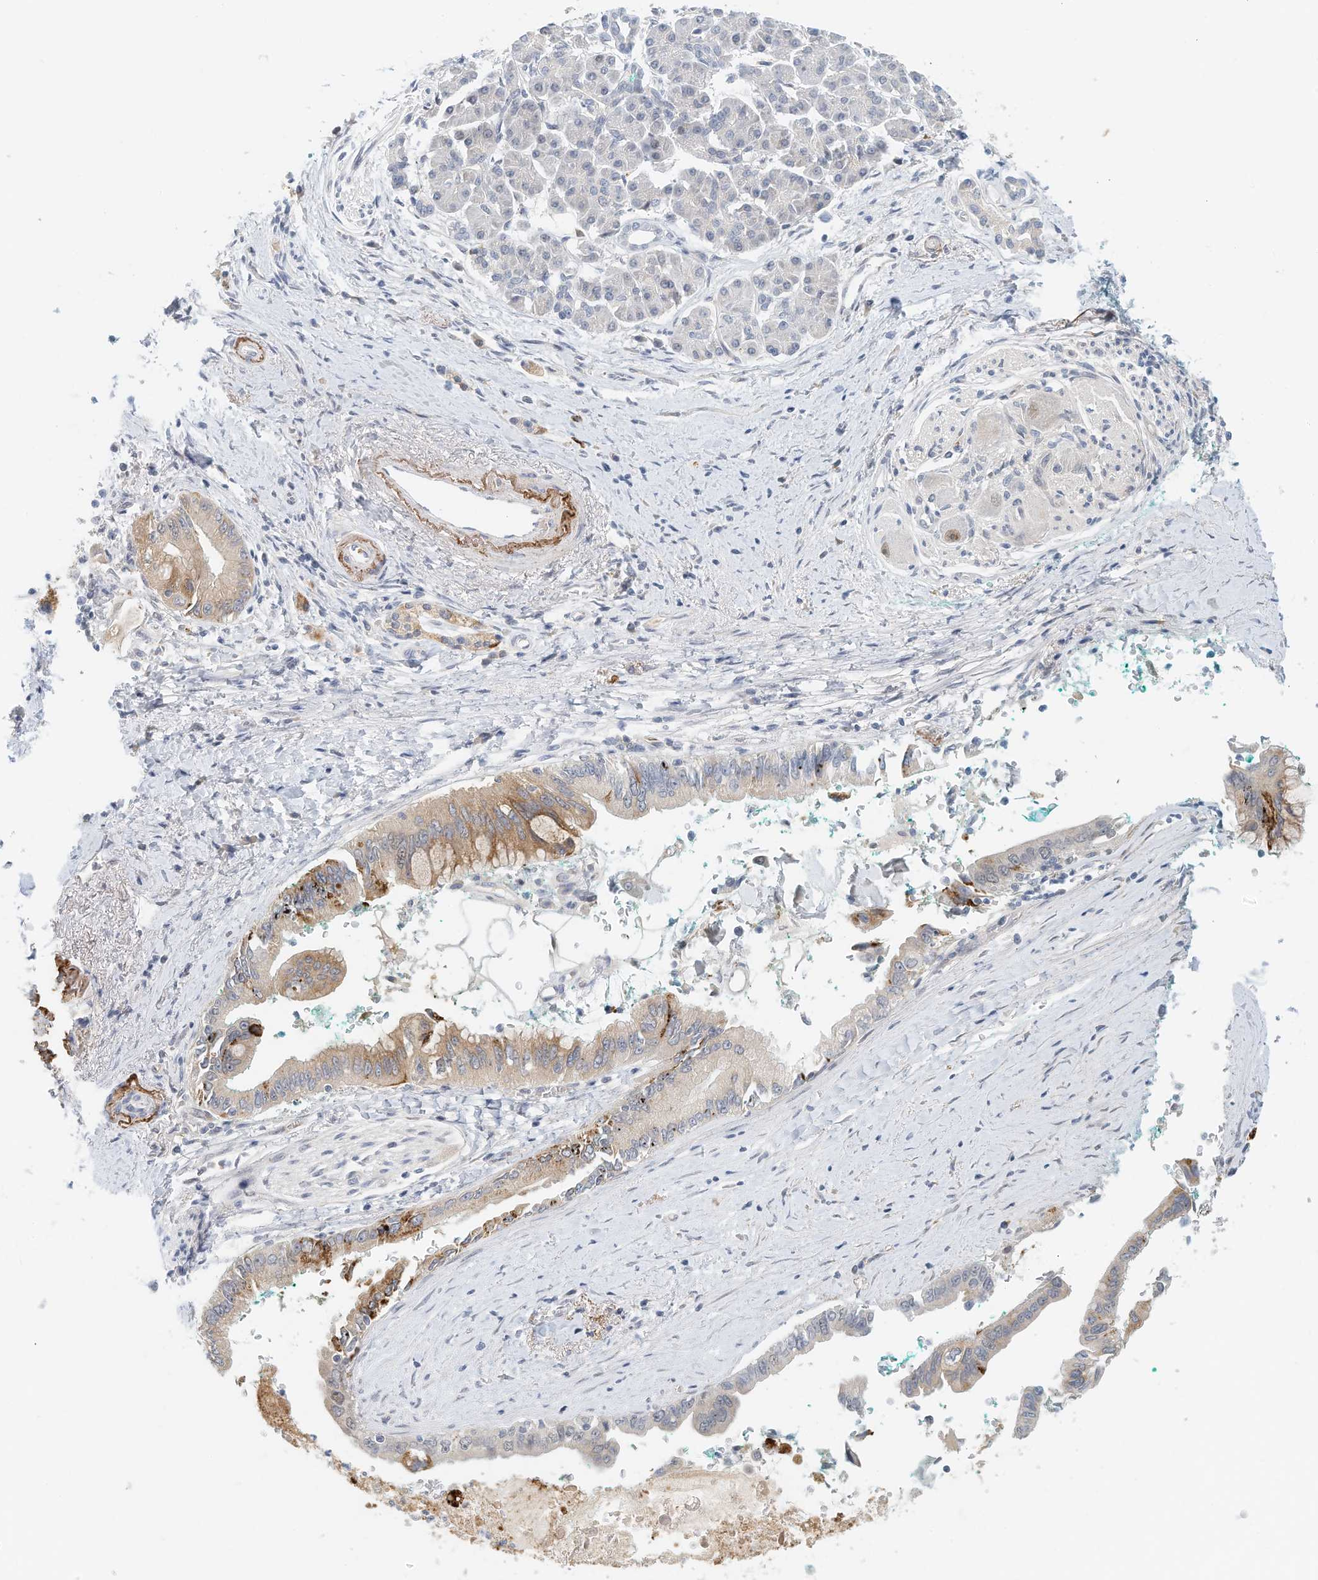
{"staining": {"intensity": "moderate", "quantity": "<25%", "location": "cytoplasmic/membranous"}, "tissue": "pancreatic cancer", "cell_type": "Tumor cells", "image_type": "cancer", "snomed": [{"axis": "morphology", "description": "Adenocarcinoma, NOS"}, {"axis": "topography", "description": "Pancreas"}], "caption": "Pancreatic adenocarcinoma stained with immunohistochemistry reveals moderate cytoplasmic/membranous staining in approximately <25% of tumor cells.", "gene": "ARHGAP28", "patient": {"sex": "male", "age": 78}}